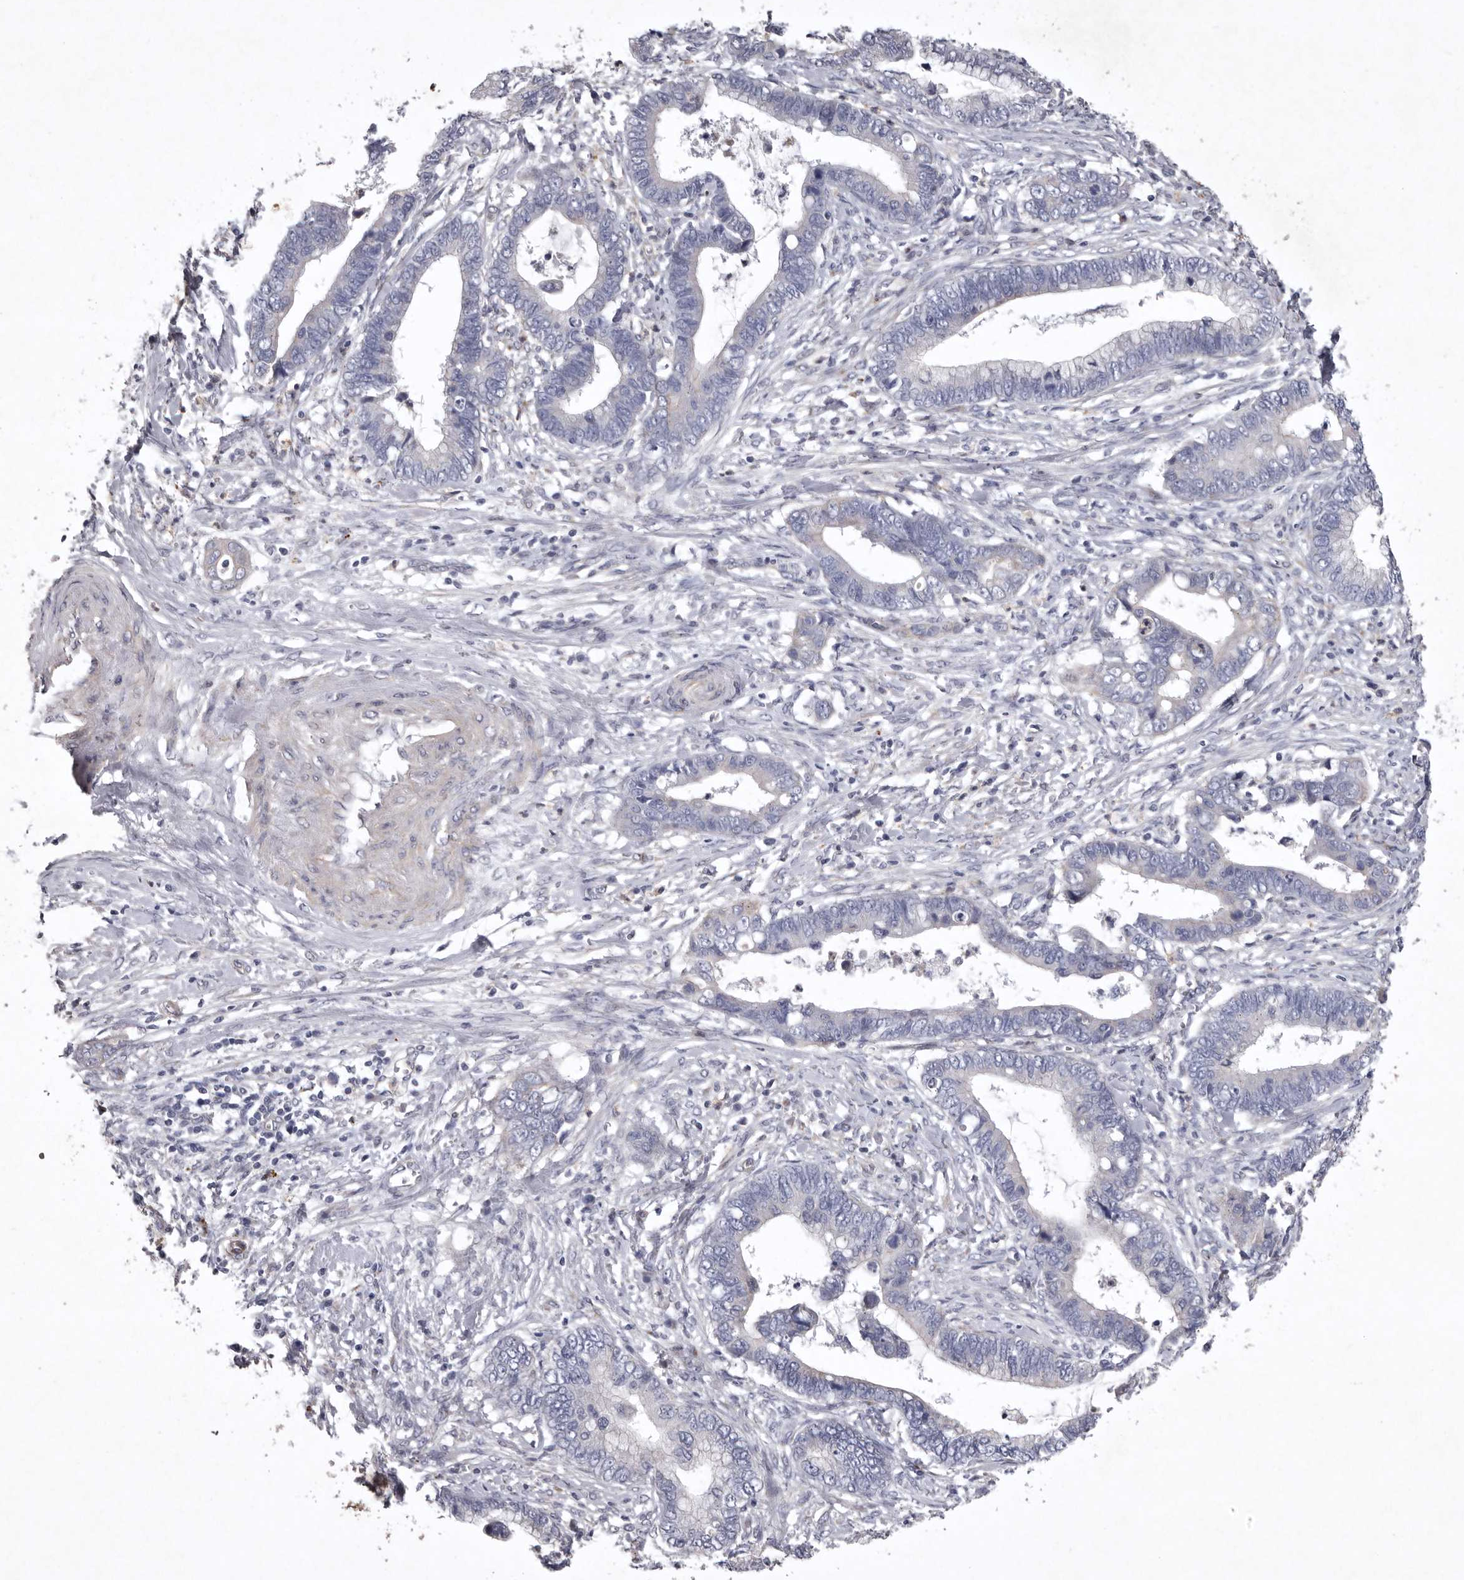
{"staining": {"intensity": "negative", "quantity": "none", "location": "none"}, "tissue": "cervical cancer", "cell_type": "Tumor cells", "image_type": "cancer", "snomed": [{"axis": "morphology", "description": "Adenocarcinoma, NOS"}, {"axis": "topography", "description": "Cervix"}], "caption": "This is a histopathology image of immunohistochemistry staining of cervical cancer, which shows no staining in tumor cells. (DAB (3,3'-diaminobenzidine) immunohistochemistry (IHC), high magnification).", "gene": "NKAIN4", "patient": {"sex": "female", "age": 44}}